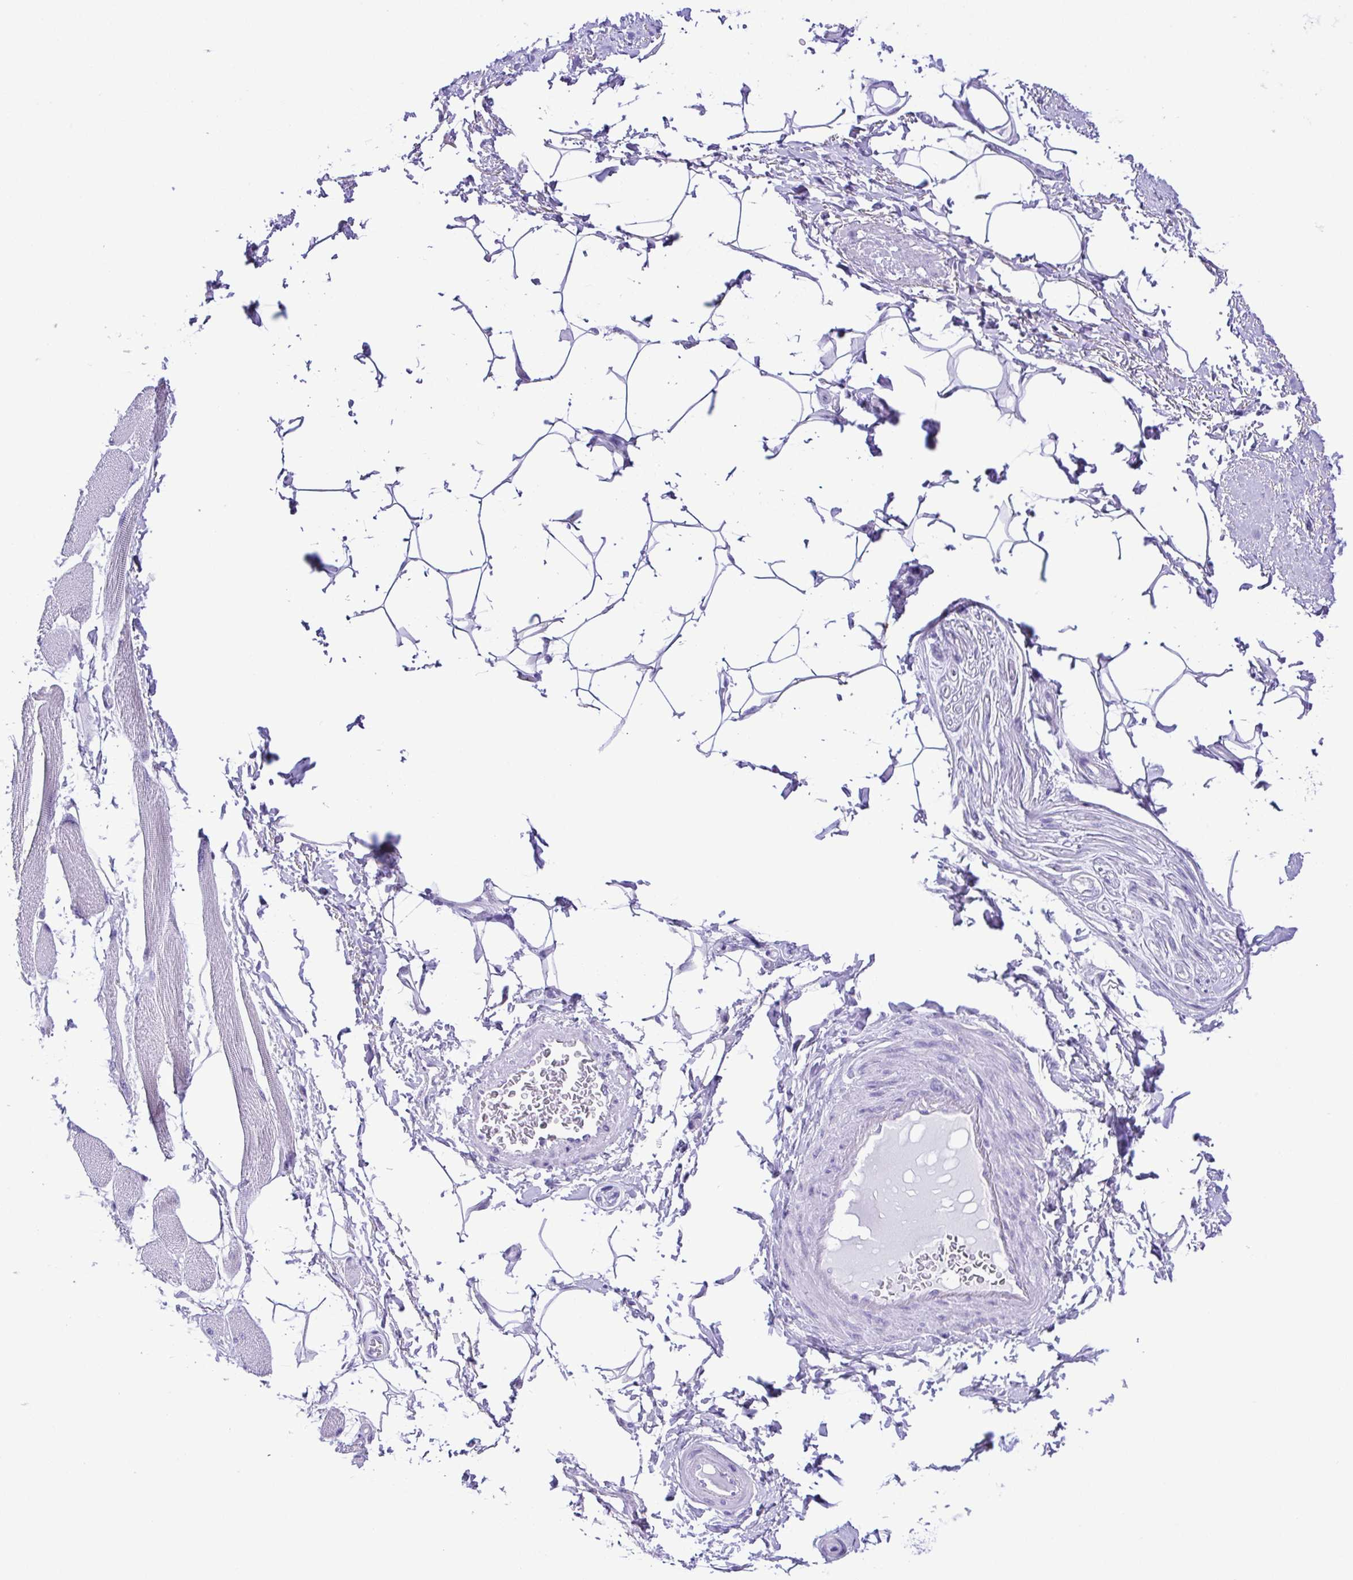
{"staining": {"intensity": "negative", "quantity": "none", "location": "none"}, "tissue": "adipose tissue", "cell_type": "Adipocytes", "image_type": "normal", "snomed": [{"axis": "morphology", "description": "Normal tissue, NOS"}, {"axis": "topography", "description": "Peripheral nerve tissue"}], "caption": "IHC photomicrograph of normal adipose tissue: human adipose tissue stained with DAB displays no significant protein staining in adipocytes. (Brightfield microscopy of DAB (3,3'-diaminobenzidine) immunohistochemistry (IHC) at high magnification).", "gene": "PAK3", "patient": {"sex": "male", "age": 51}}